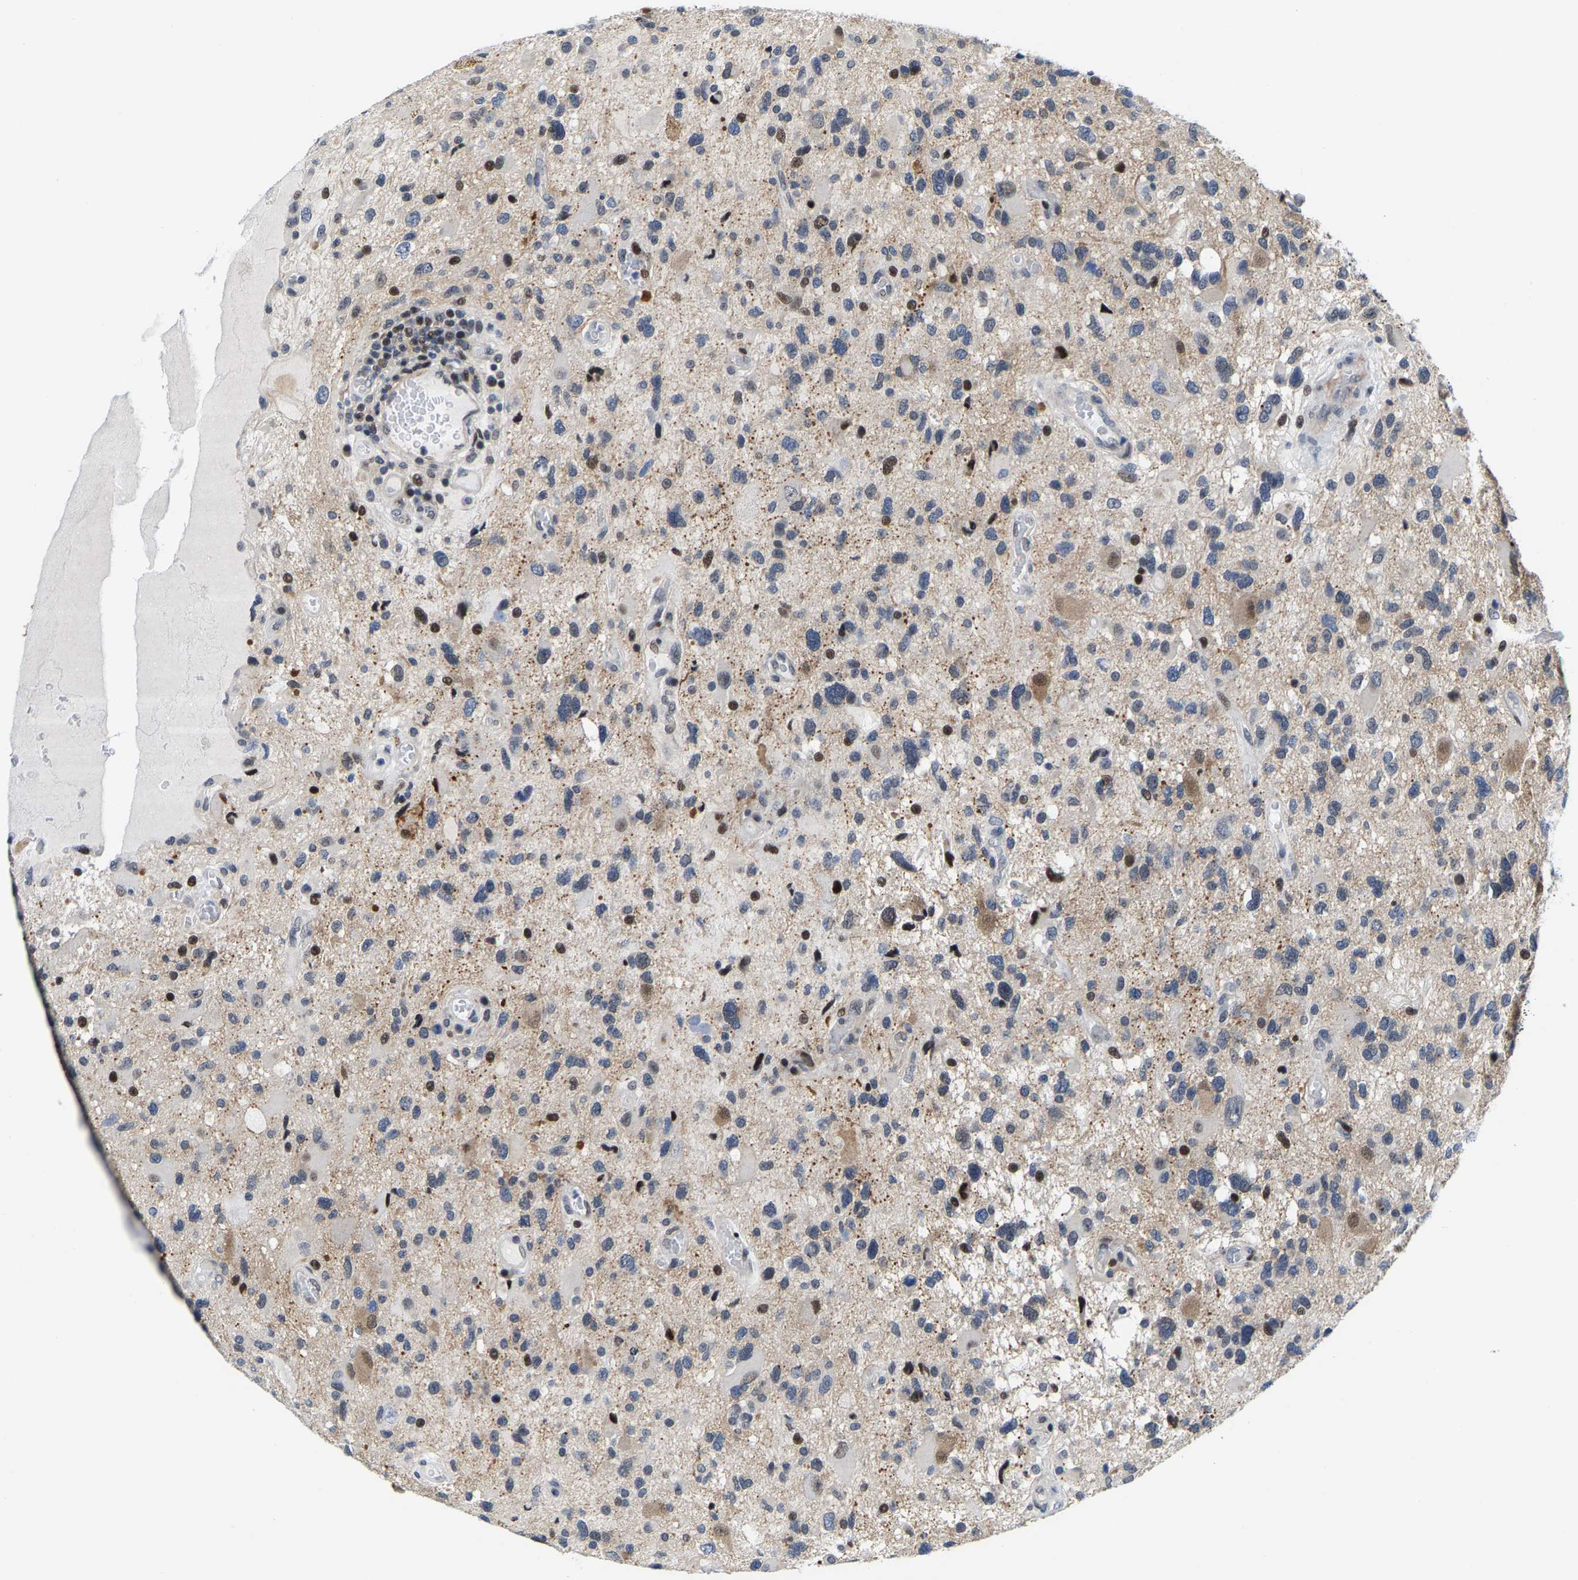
{"staining": {"intensity": "negative", "quantity": "none", "location": "none"}, "tissue": "glioma", "cell_type": "Tumor cells", "image_type": "cancer", "snomed": [{"axis": "morphology", "description": "Glioma, malignant, High grade"}, {"axis": "topography", "description": "Brain"}], "caption": "This is a image of IHC staining of glioma, which shows no positivity in tumor cells.", "gene": "GTPBP10", "patient": {"sex": "male", "age": 33}}